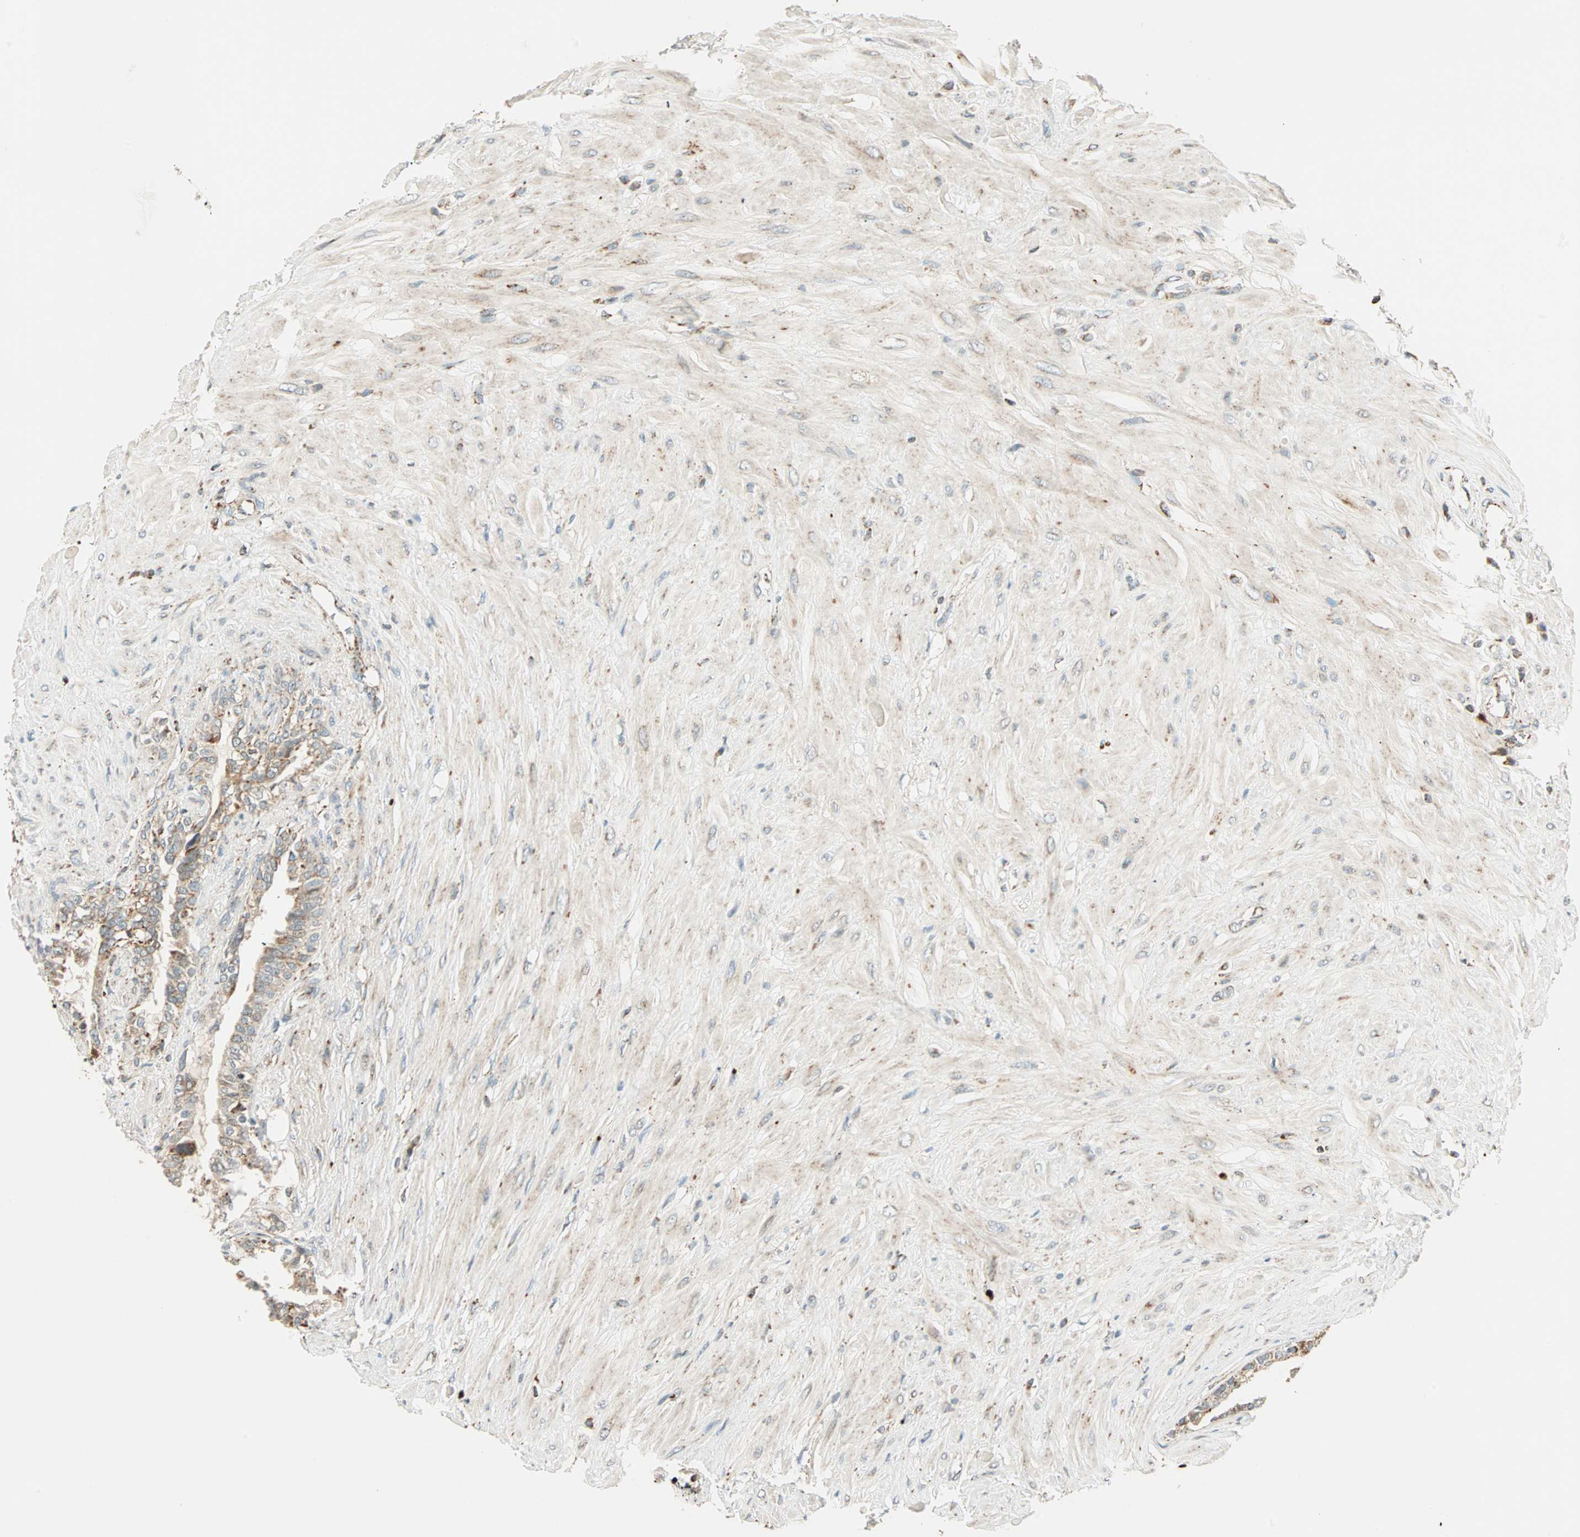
{"staining": {"intensity": "moderate", "quantity": "25%-75%", "location": "cytoplasmic/membranous"}, "tissue": "seminal vesicle", "cell_type": "Glandular cells", "image_type": "normal", "snomed": [{"axis": "morphology", "description": "Normal tissue, NOS"}, {"axis": "topography", "description": "Seminal veicle"}], "caption": "Protein staining by IHC demonstrates moderate cytoplasmic/membranous positivity in approximately 25%-75% of glandular cells in unremarkable seminal vesicle.", "gene": "SPRY4", "patient": {"sex": "male", "age": 61}}